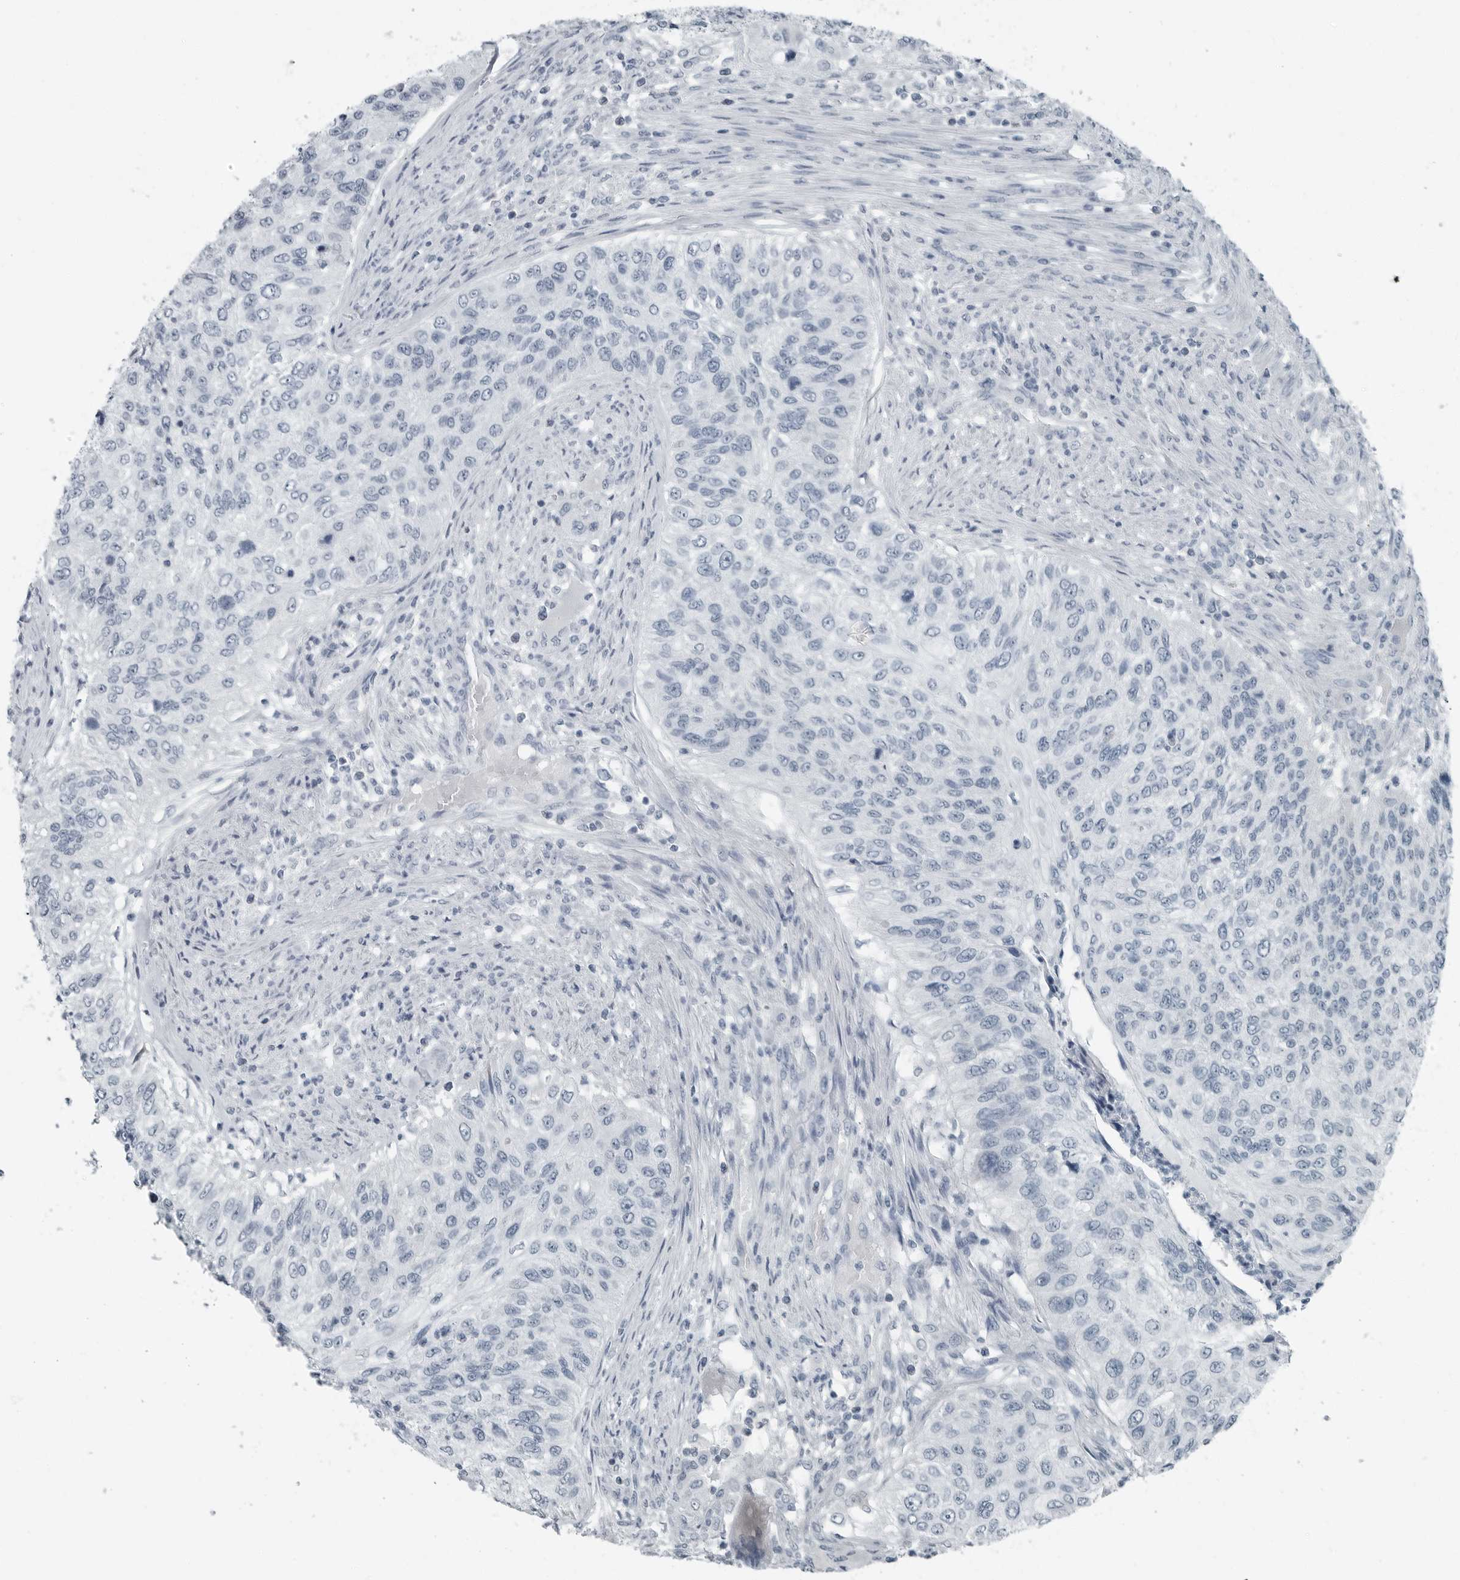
{"staining": {"intensity": "negative", "quantity": "none", "location": "none"}, "tissue": "urothelial cancer", "cell_type": "Tumor cells", "image_type": "cancer", "snomed": [{"axis": "morphology", "description": "Urothelial carcinoma, High grade"}, {"axis": "topography", "description": "Urinary bladder"}], "caption": "Tumor cells show no significant protein expression in urothelial carcinoma (high-grade).", "gene": "ZPBP2", "patient": {"sex": "female", "age": 60}}